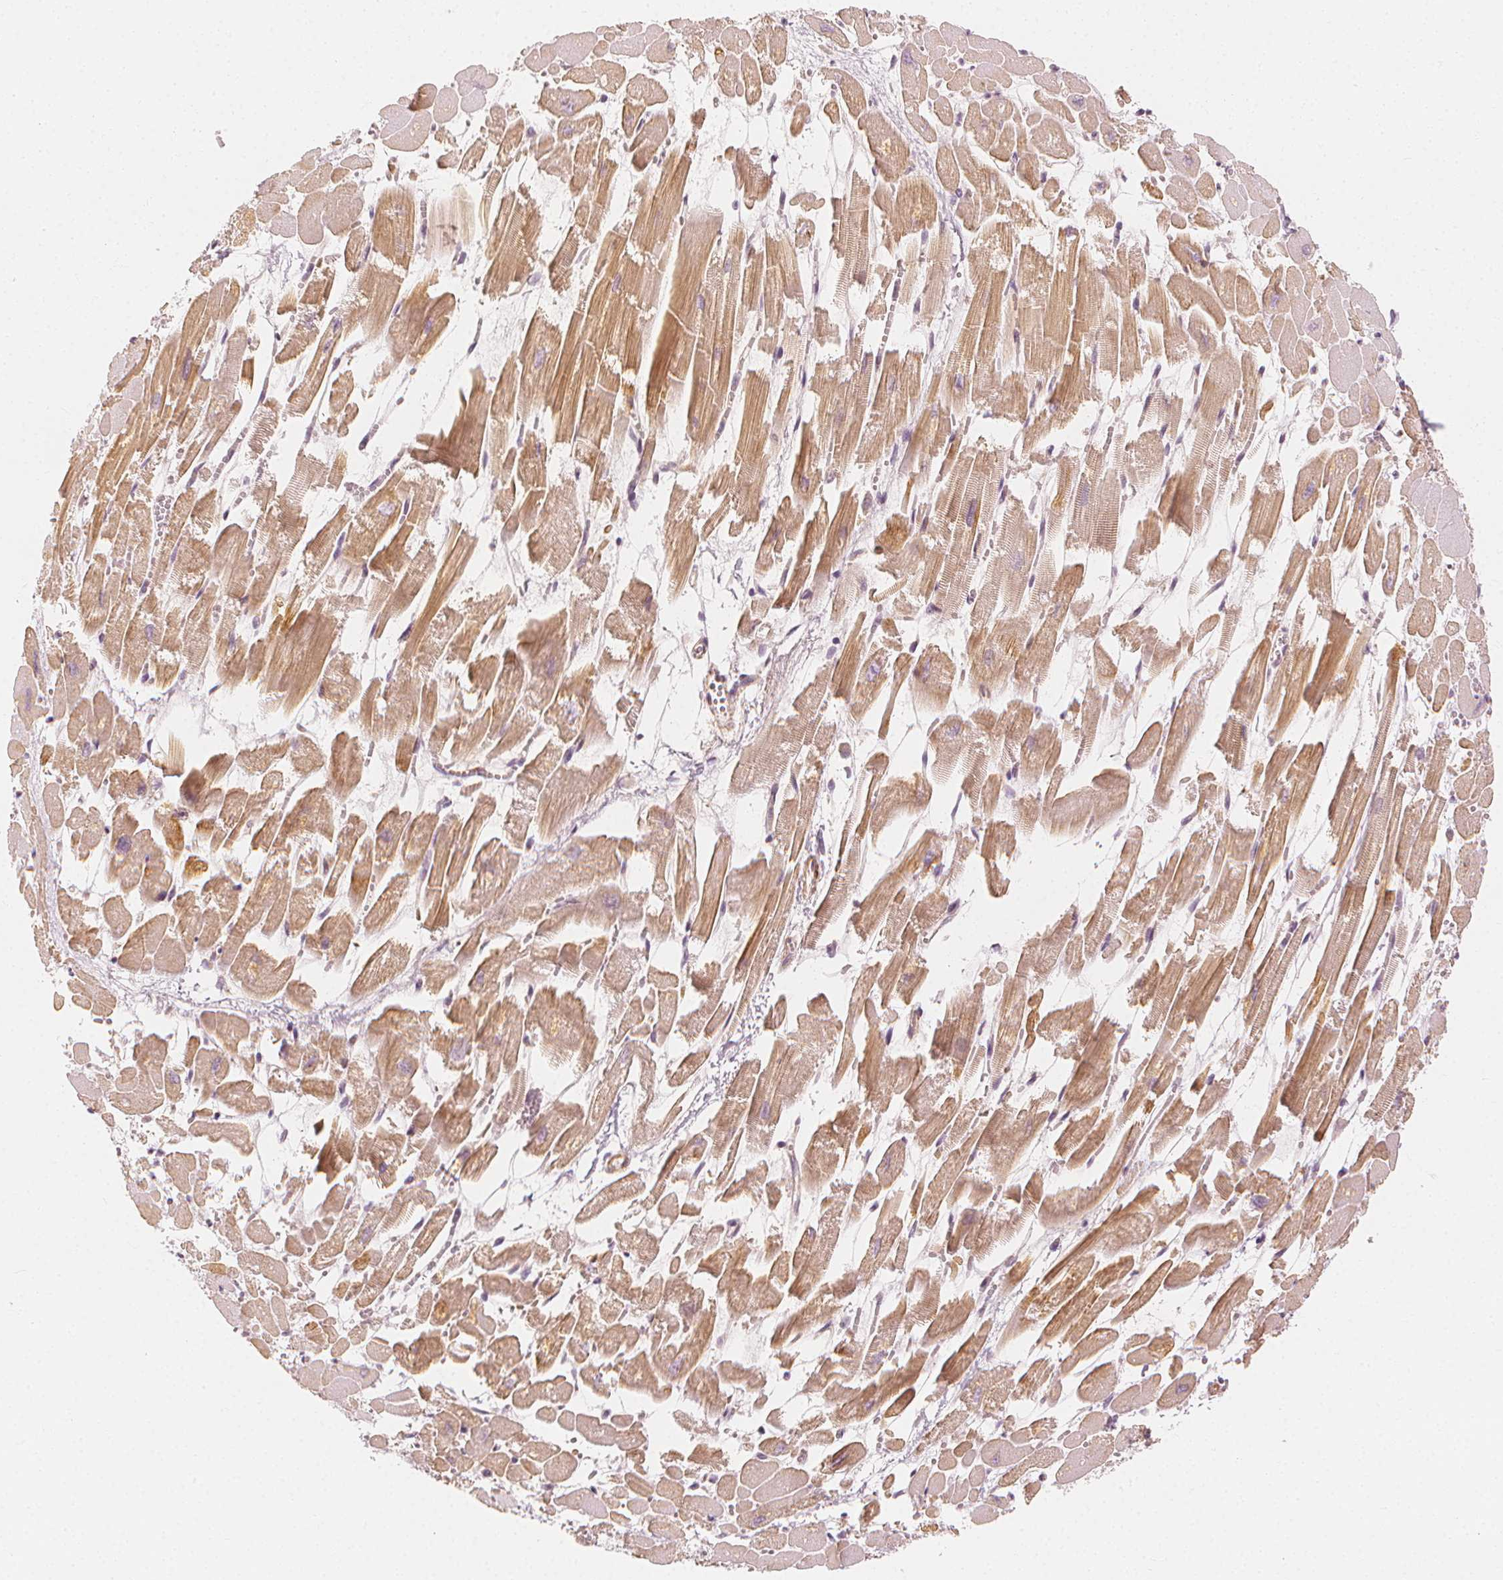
{"staining": {"intensity": "moderate", "quantity": ">75%", "location": "cytoplasmic/membranous"}, "tissue": "heart muscle", "cell_type": "Cardiomyocytes", "image_type": "normal", "snomed": [{"axis": "morphology", "description": "Normal tissue, NOS"}, {"axis": "topography", "description": "Heart"}], "caption": "DAB (3,3'-diaminobenzidine) immunohistochemical staining of benign human heart muscle displays moderate cytoplasmic/membranous protein expression in about >75% of cardiomyocytes.", "gene": "ARHGAP26", "patient": {"sex": "female", "age": 52}}